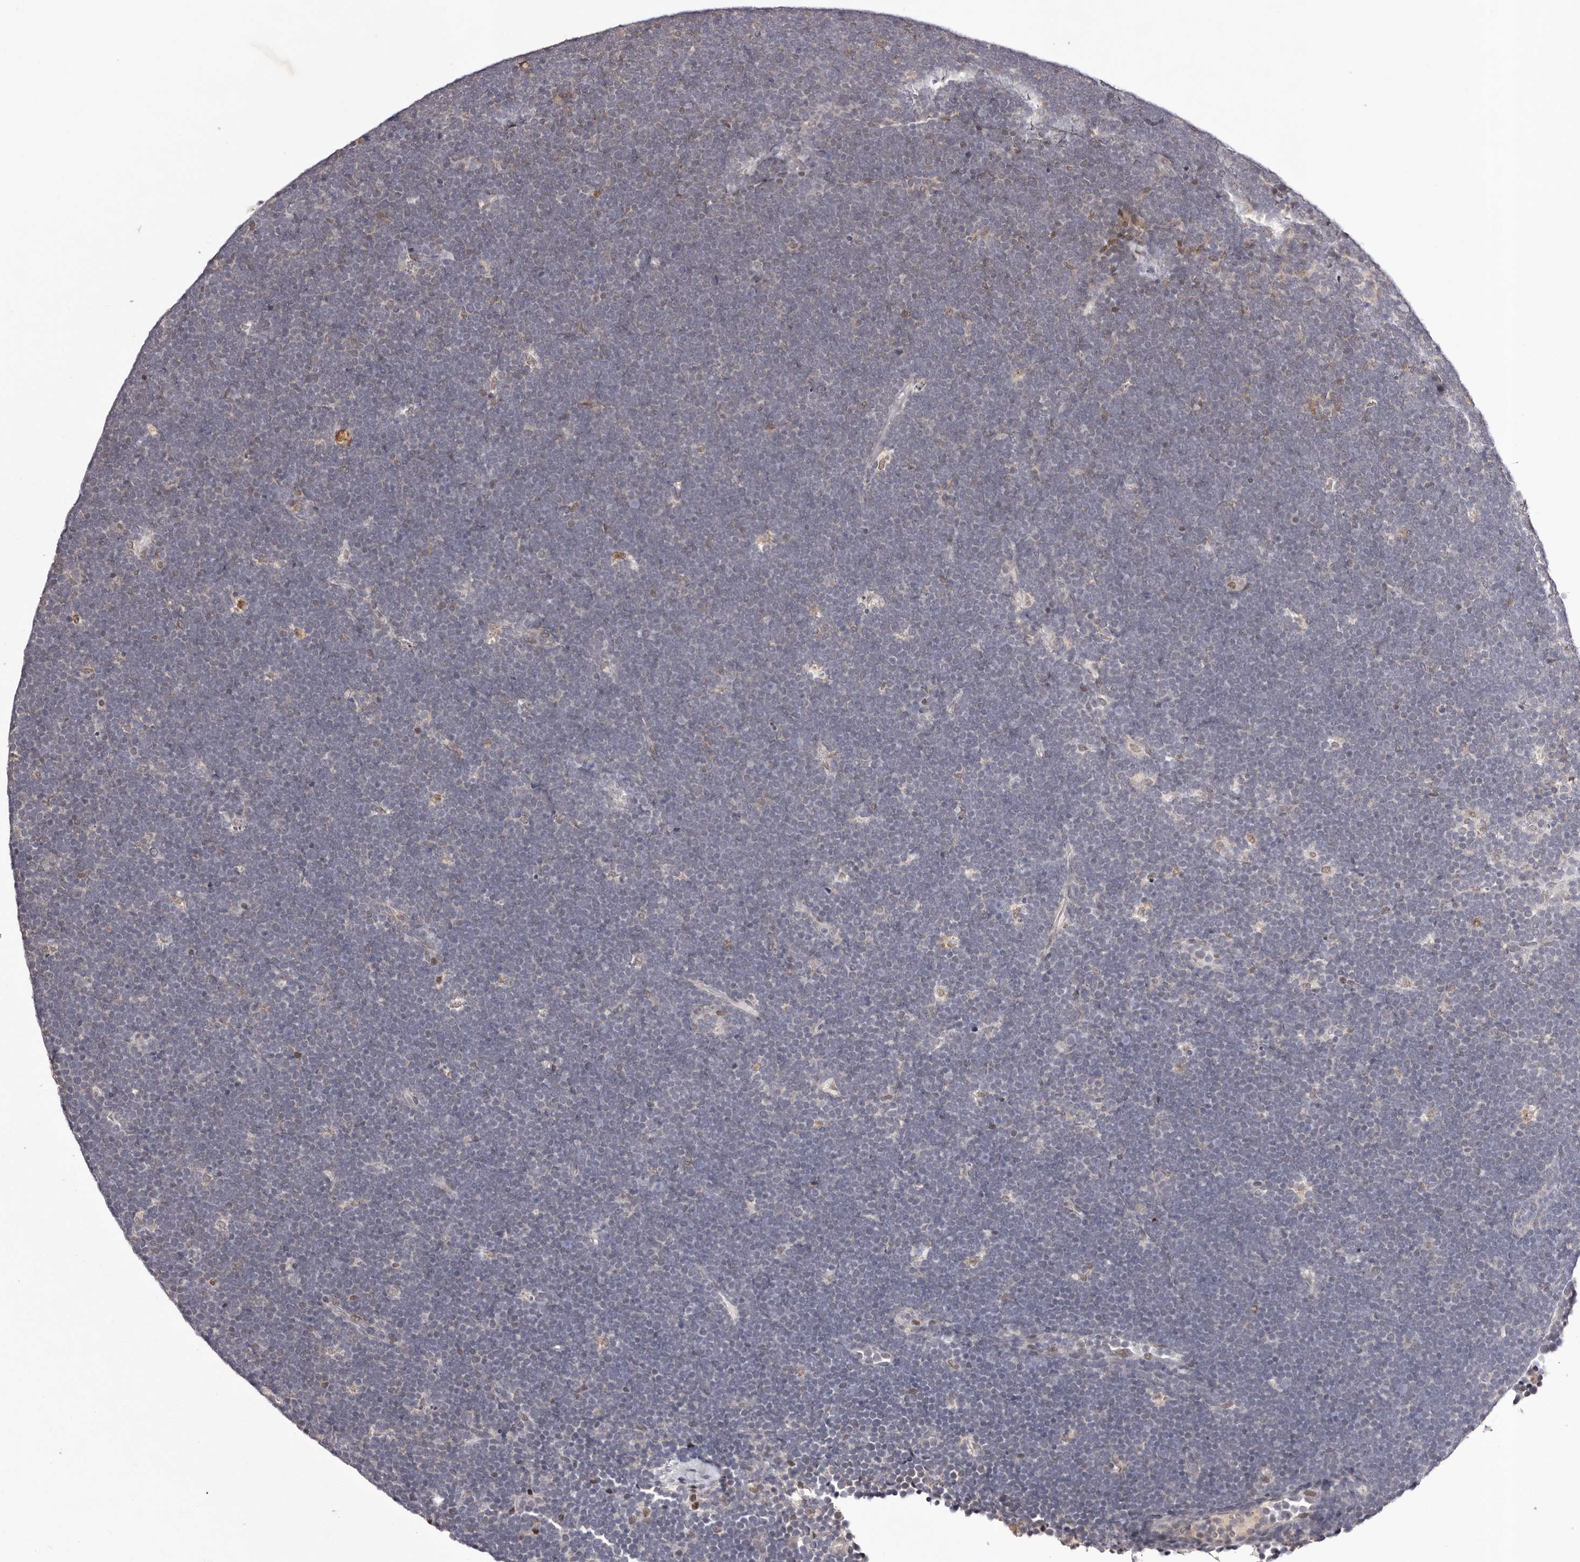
{"staining": {"intensity": "negative", "quantity": "none", "location": "none"}, "tissue": "lymphoma", "cell_type": "Tumor cells", "image_type": "cancer", "snomed": [{"axis": "morphology", "description": "Malignant lymphoma, non-Hodgkin's type, High grade"}, {"axis": "topography", "description": "Lymph node"}], "caption": "Immunohistochemistry (IHC) image of neoplastic tissue: malignant lymphoma, non-Hodgkin's type (high-grade) stained with DAB (3,3'-diaminobenzidine) reveals no significant protein staining in tumor cells.", "gene": "FBXO5", "patient": {"sex": "male", "age": 13}}